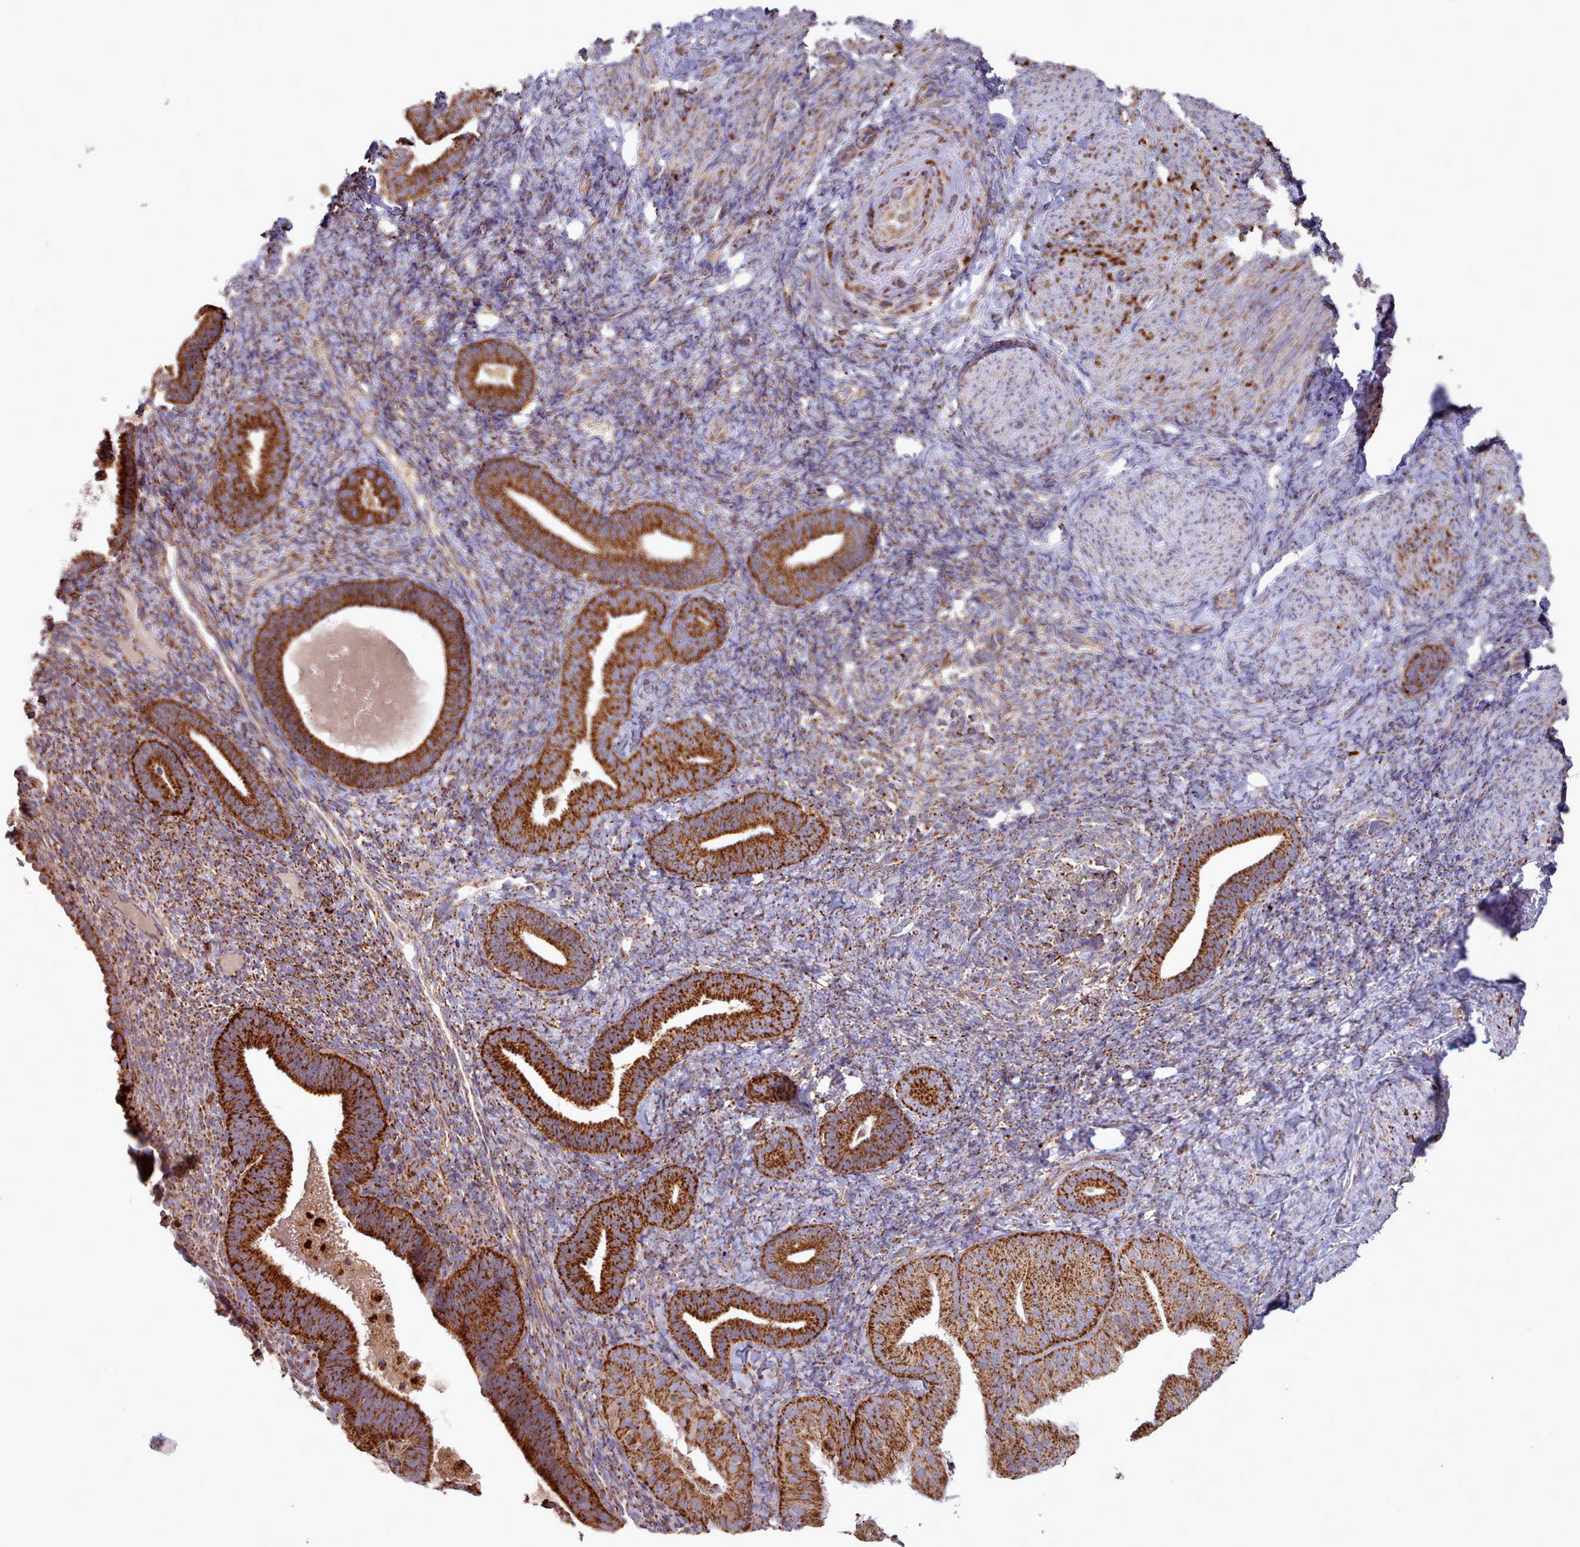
{"staining": {"intensity": "moderate", "quantity": "25%-75%", "location": "cytoplasmic/membranous"}, "tissue": "endometrium", "cell_type": "Cells in endometrial stroma", "image_type": "normal", "snomed": [{"axis": "morphology", "description": "Normal tissue, NOS"}, {"axis": "topography", "description": "Endometrium"}], "caption": "Immunohistochemistry micrograph of unremarkable endometrium: human endometrium stained using immunohistochemistry (IHC) exhibits medium levels of moderate protein expression localized specifically in the cytoplasmic/membranous of cells in endometrial stroma, appearing as a cytoplasmic/membranous brown color.", "gene": "HSDL2", "patient": {"sex": "female", "age": 65}}